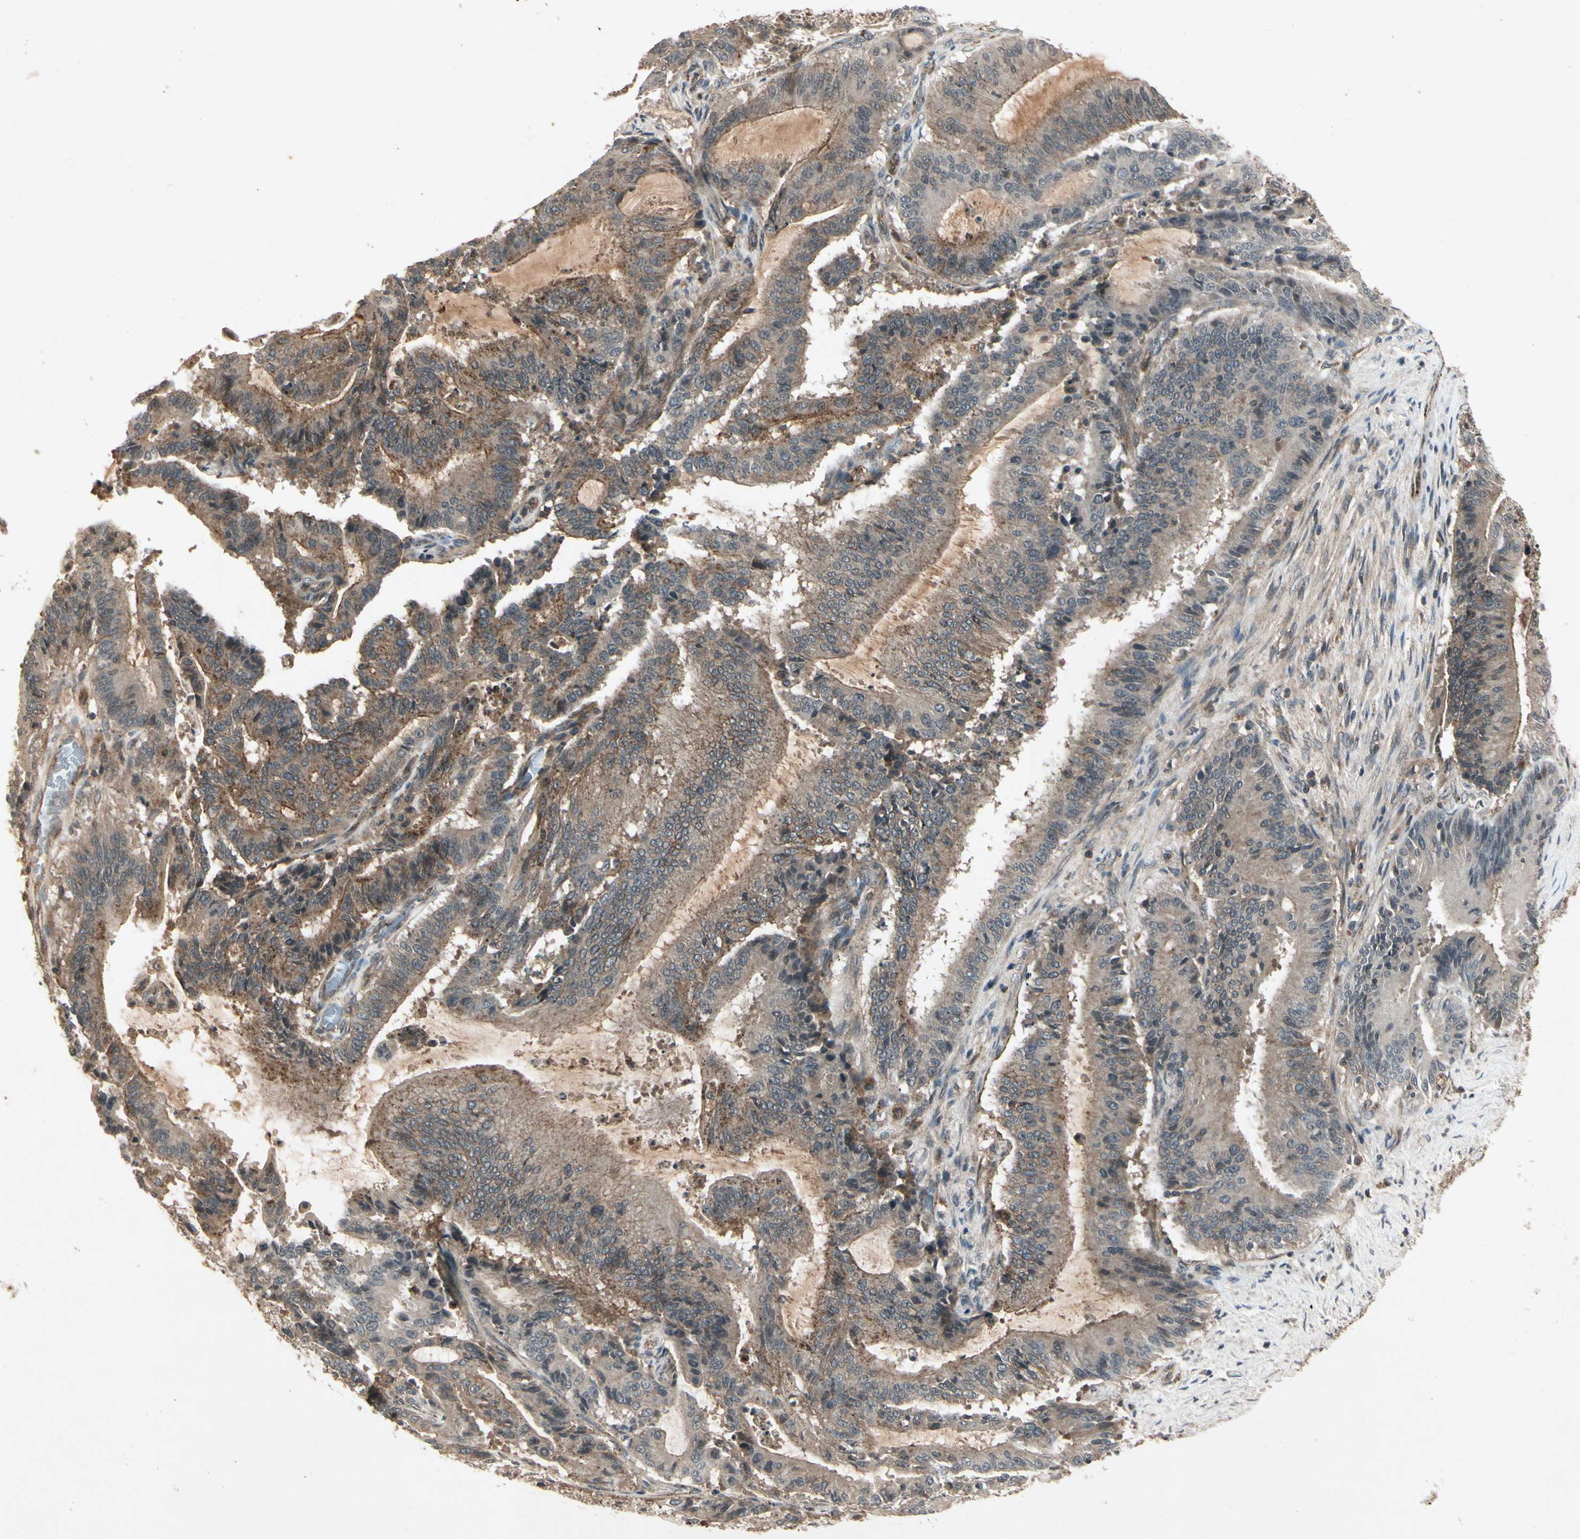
{"staining": {"intensity": "weak", "quantity": "25%-75%", "location": "cytoplasmic/membranous"}, "tissue": "liver cancer", "cell_type": "Tumor cells", "image_type": "cancer", "snomed": [{"axis": "morphology", "description": "Cholangiocarcinoma"}, {"axis": "topography", "description": "Liver"}], "caption": "Tumor cells exhibit low levels of weak cytoplasmic/membranous staining in about 25%-75% of cells in liver cholangiocarcinoma.", "gene": "FLOT1", "patient": {"sex": "female", "age": 73}}